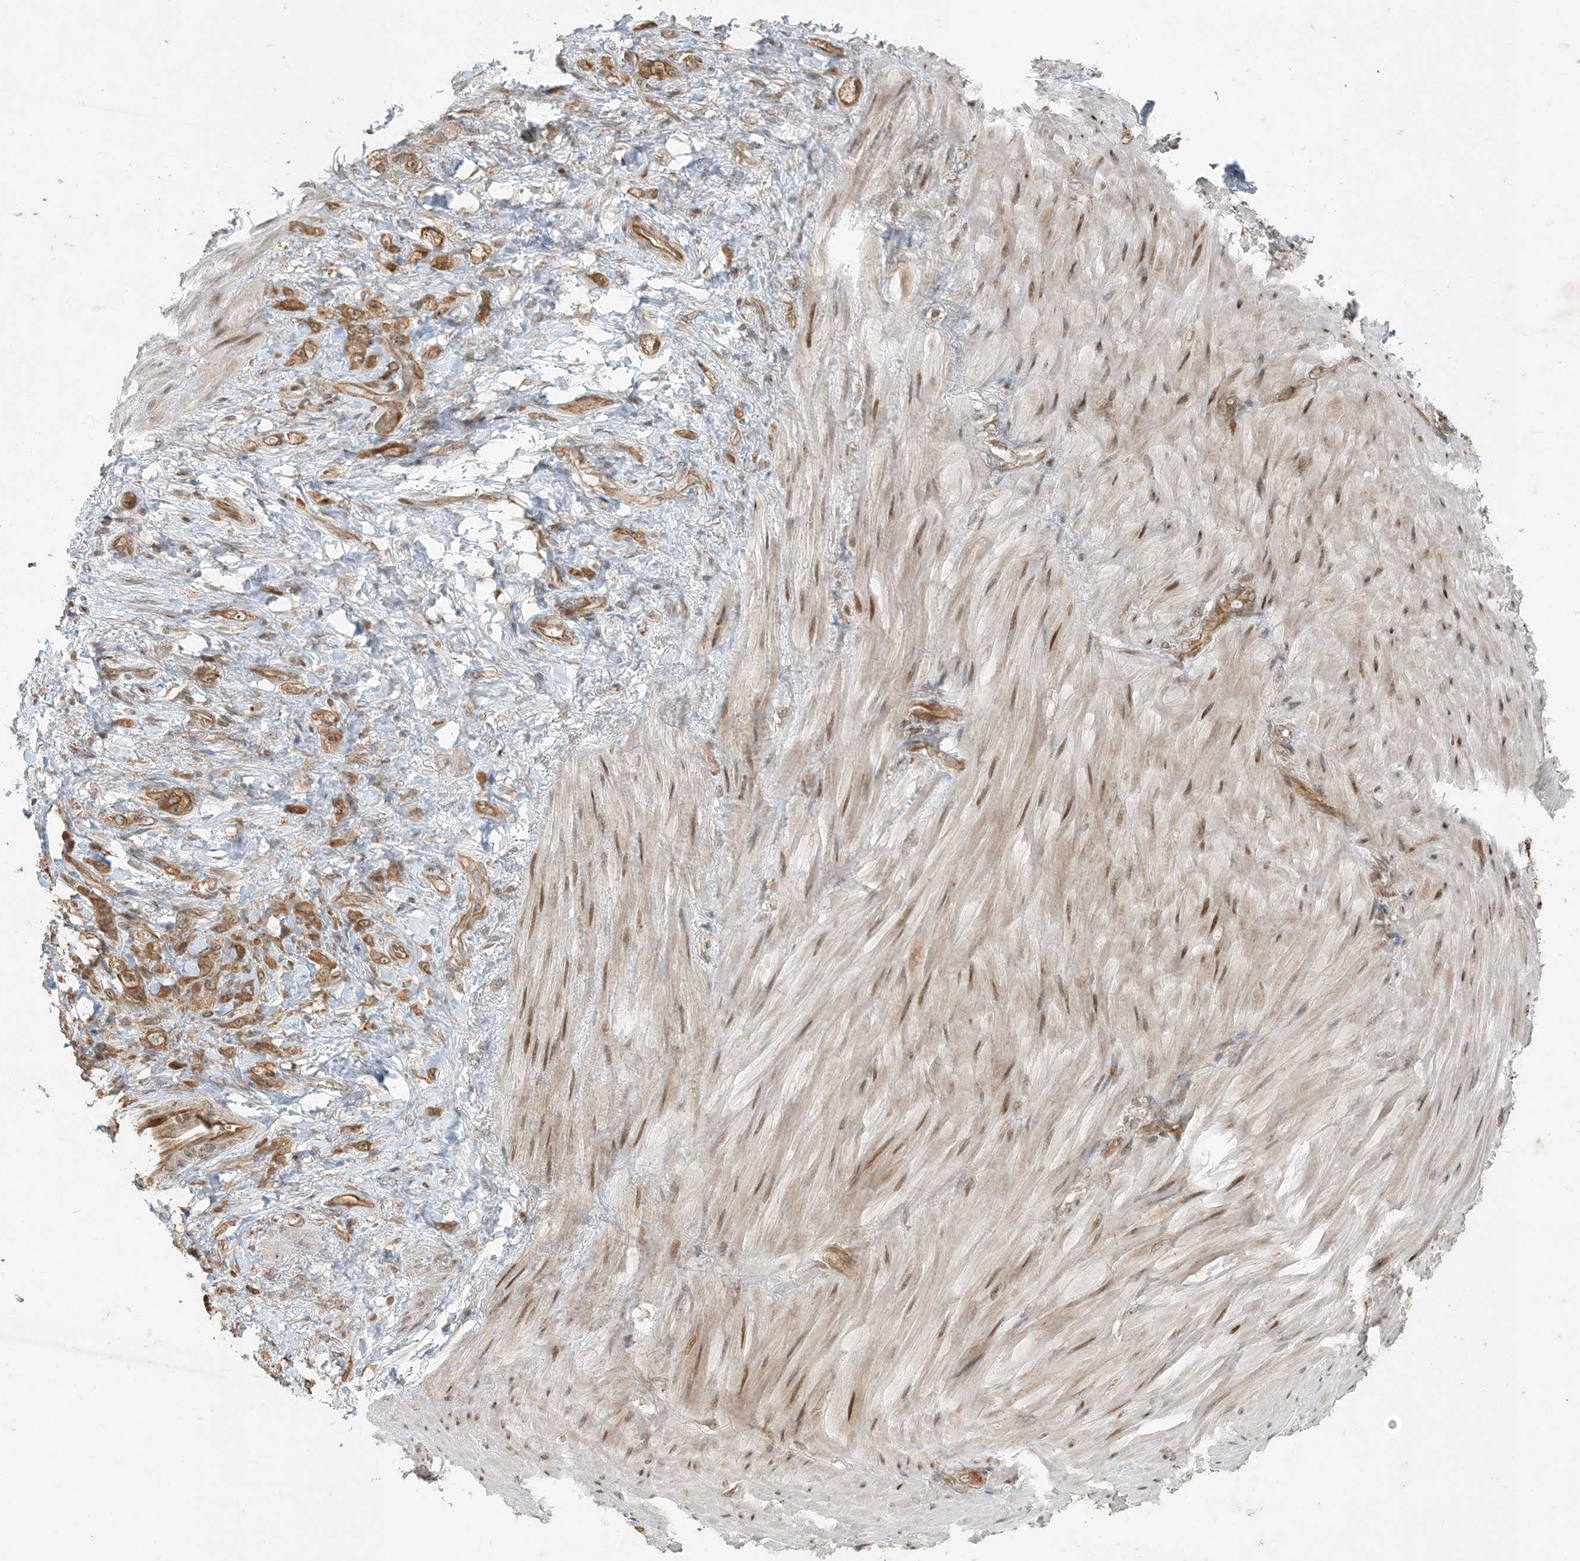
{"staining": {"intensity": "moderate", "quantity": ">75%", "location": "cytoplasmic/membranous"}, "tissue": "stomach cancer", "cell_type": "Tumor cells", "image_type": "cancer", "snomed": [{"axis": "morphology", "description": "Normal tissue, NOS"}, {"axis": "morphology", "description": "Adenocarcinoma, NOS"}, {"axis": "topography", "description": "Stomach"}], "caption": "An image of adenocarcinoma (stomach) stained for a protein exhibits moderate cytoplasmic/membranous brown staining in tumor cells.", "gene": "COMMD8", "patient": {"sex": "male", "age": 82}}